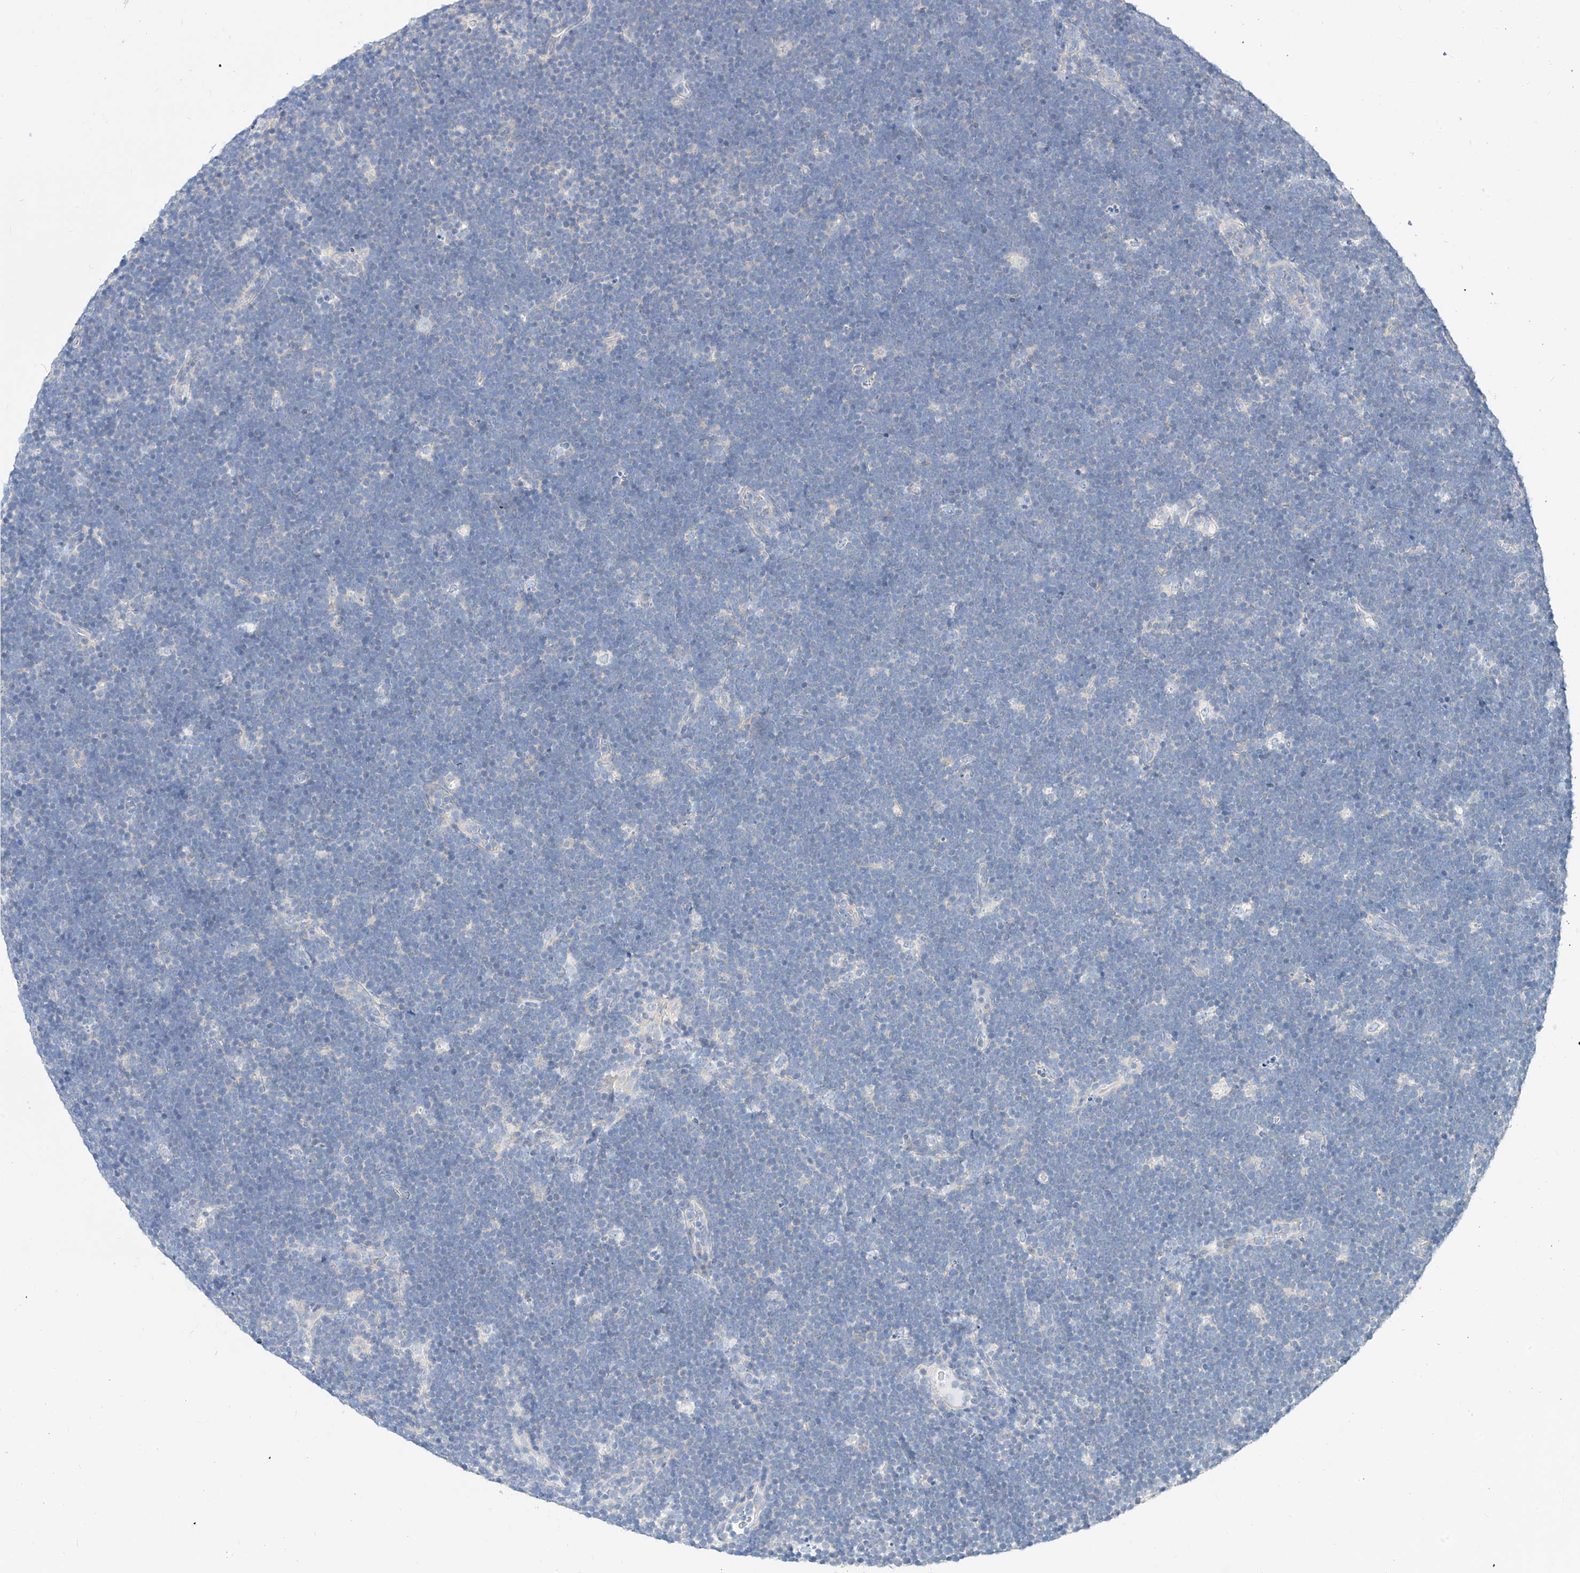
{"staining": {"intensity": "negative", "quantity": "none", "location": "none"}, "tissue": "lymphoma", "cell_type": "Tumor cells", "image_type": "cancer", "snomed": [{"axis": "morphology", "description": "Malignant lymphoma, non-Hodgkin's type, High grade"}, {"axis": "topography", "description": "Lymph node"}], "caption": "DAB immunohistochemical staining of high-grade malignant lymphoma, non-Hodgkin's type displays no significant positivity in tumor cells. The staining was performed using DAB to visualize the protein expression in brown, while the nuclei were stained in blue with hematoxylin (Magnification: 20x).", "gene": "ZZEF1", "patient": {"sex": "male", "age": 13}}